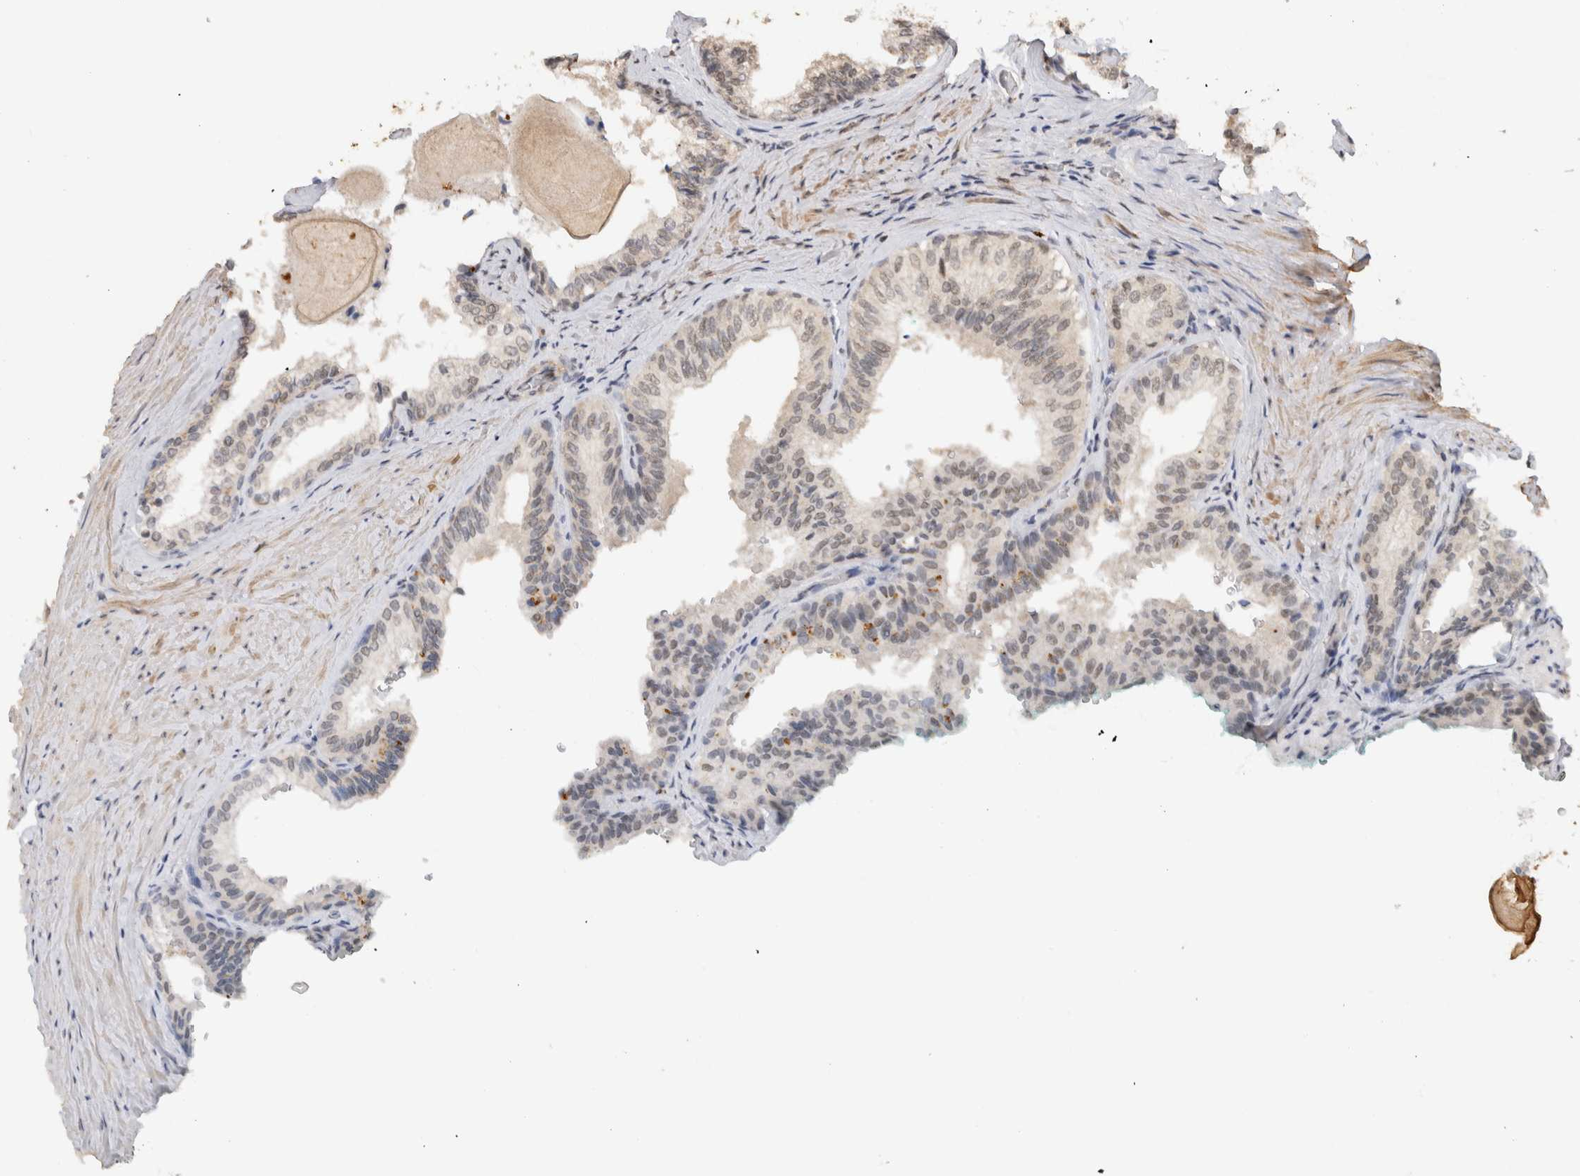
{"staining": {"intensity": "weak", "quantity": "<25%", "location": "nuclear"}, "tissue": "prostate cancer", "cell_type": "Tumor cells", "image_type": "cancer", "snomed": [{"axis": "morphology", "description": "Adenocarcinoma, Low grade"}, {"axis": "topography", "description": "Prostate"}], "caption": "An image of human adenocarcinoma (low-grade) (prostate) is negative for staining in tumor cells.", "gene": "KEAP1", "patient": {"sex": "male", "age": 60}}